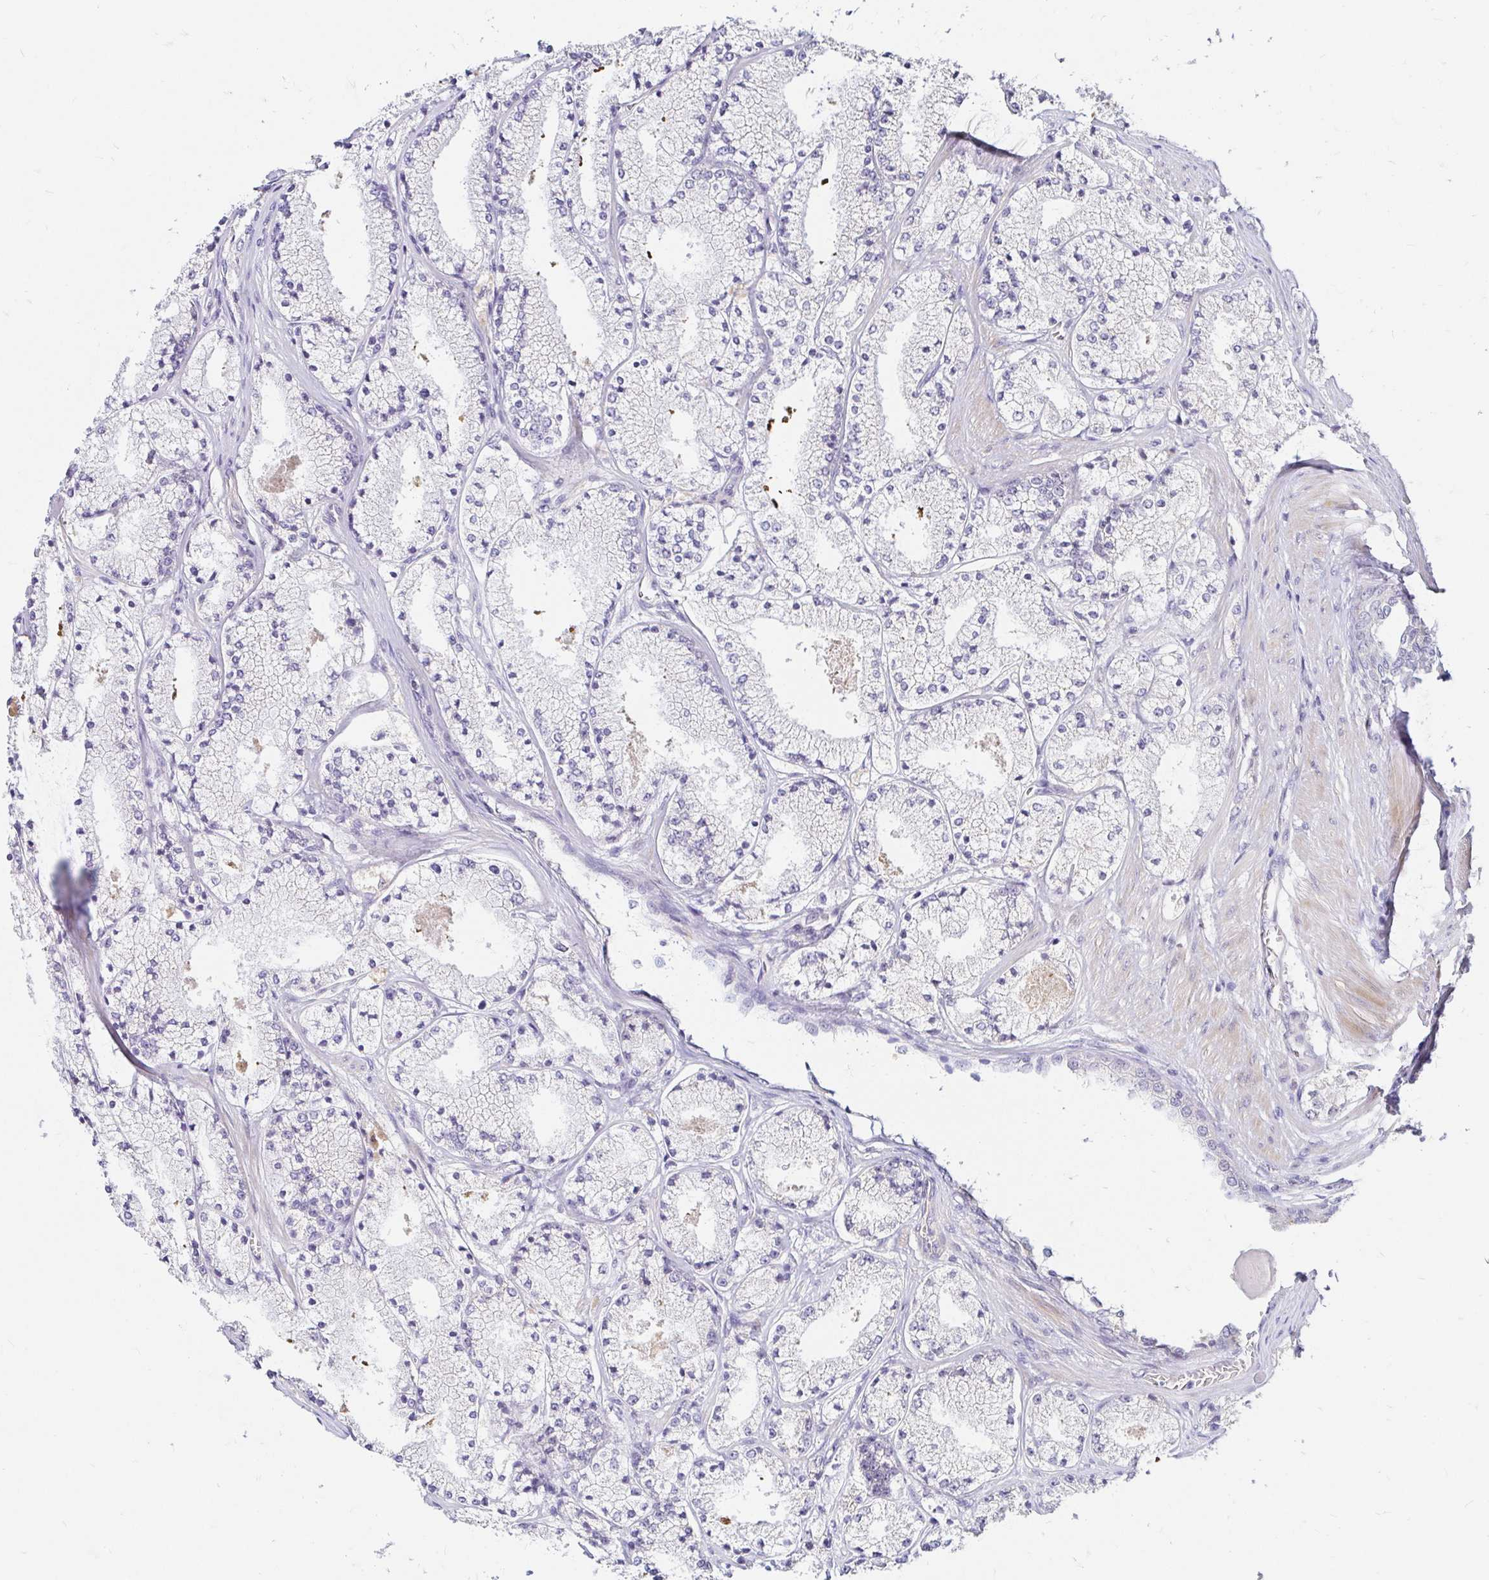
{"staining": {"intensity": "negative", "quantity": "none", "location": "none"}, "tissue": "prostate cancer", "cell_type": "Tumor cells", "image_type": "cancer", "snomed": [{"axis": "morphology", "description": "Adenocarcinoma, High grade"}, {"axis": "topography", "description": "Prostate"}], "caption": "Immunohistochemistry of human prostate cancer (high-grade adenocarcinoma) shows no expression in tumor cells.", "gene": "GUCY1A1", "patient": {"sex": "male", "age": 63}}